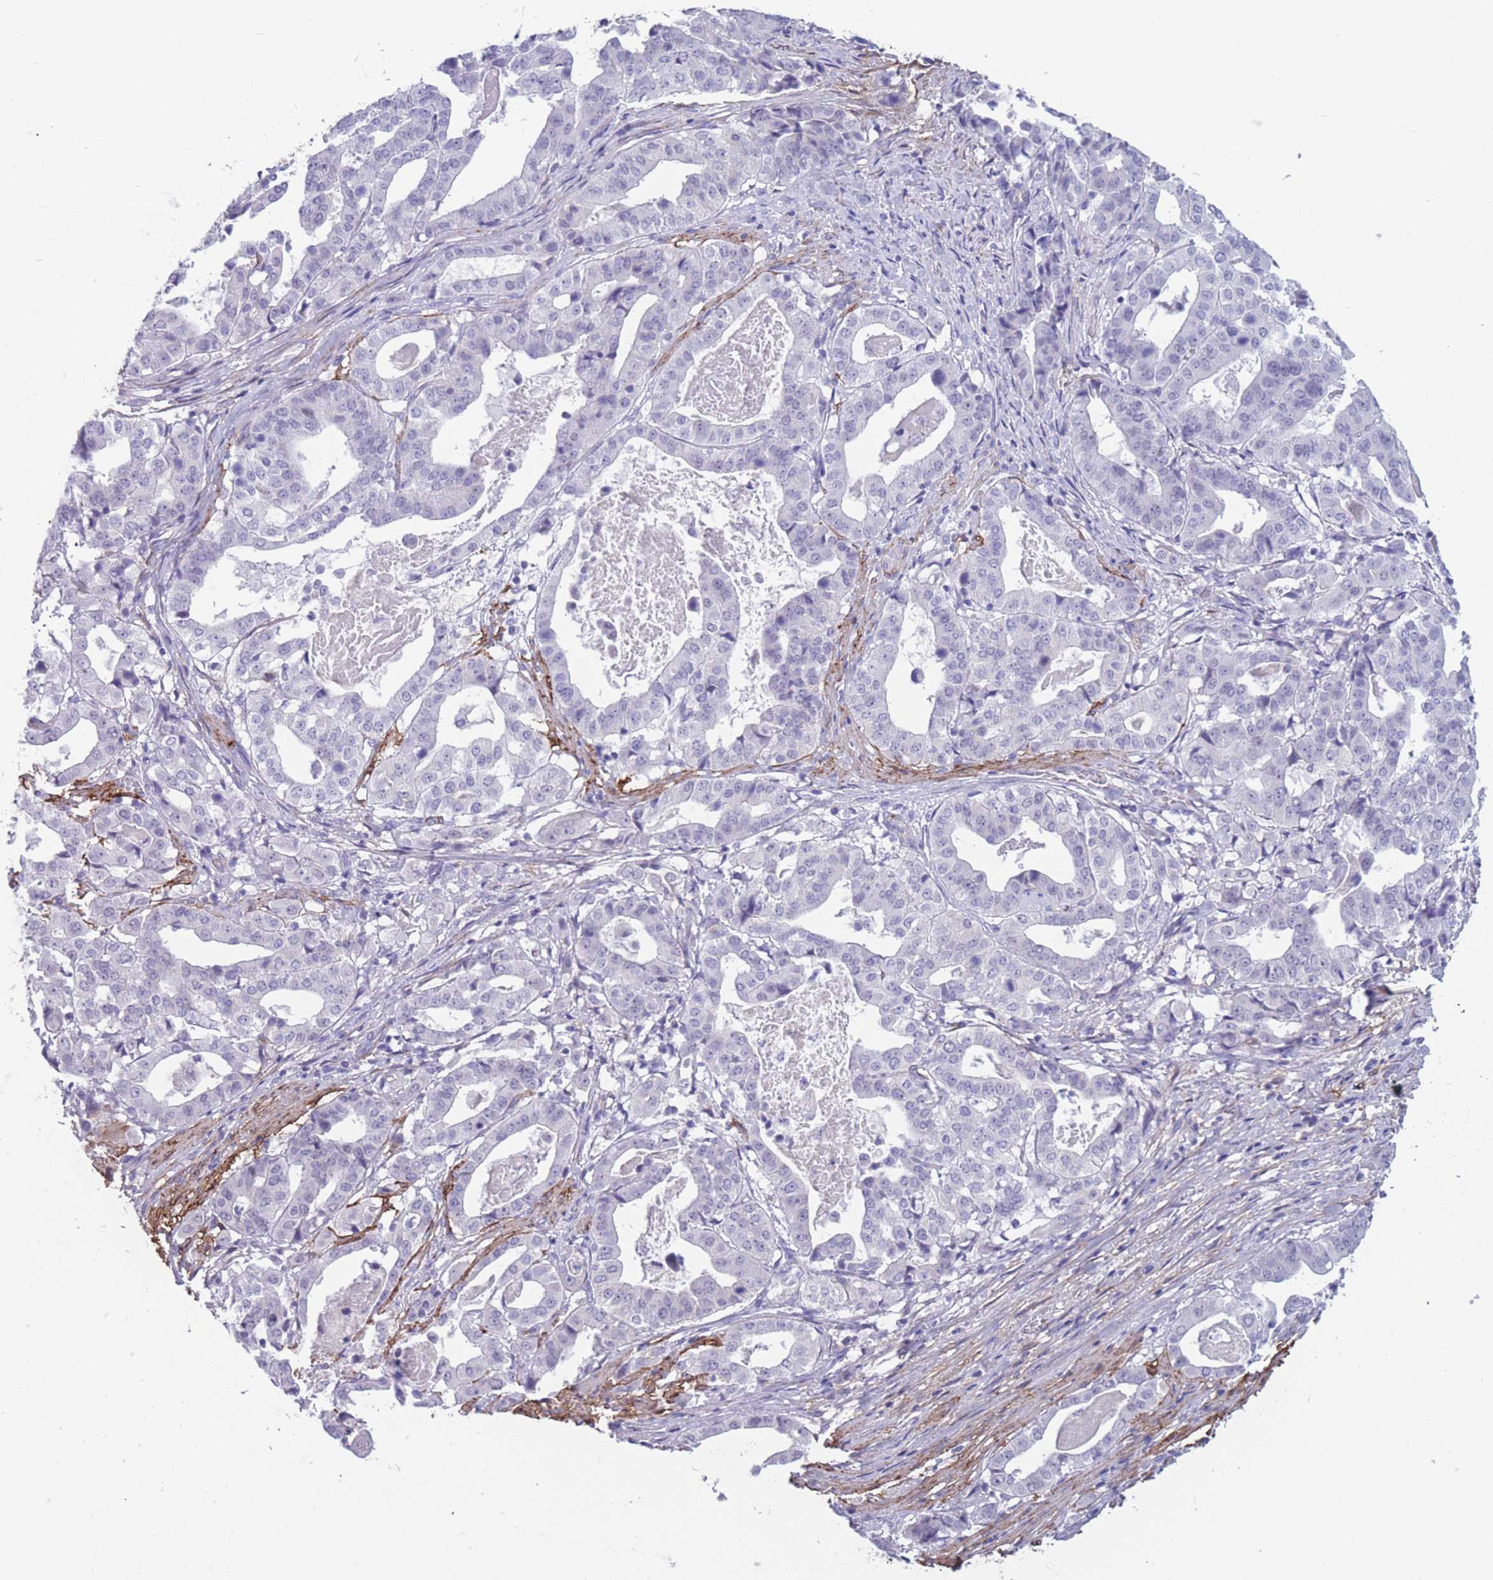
{"staining": {"intensity": "negative", "quantity": "none", "location": "none"}, "tissue": "stomach cancer", "cell_type": "Tumor cells", "image_type": "cancer", "snomed": [{"axis": "morphology", "description": "Adenocarcinoma, NOS"}, {"axis": "topography", "description": "Stomach"}], "caption": "High magnification brightfield microscopy of stomach cancer stained with DAB (3,3'-diaminobenzidine) (brown) and counterstained with hematoxylin (blue): tumor cells show no significant expression.", "gene": "DPYD", "patient": {"sex": "male", "age": 48}}